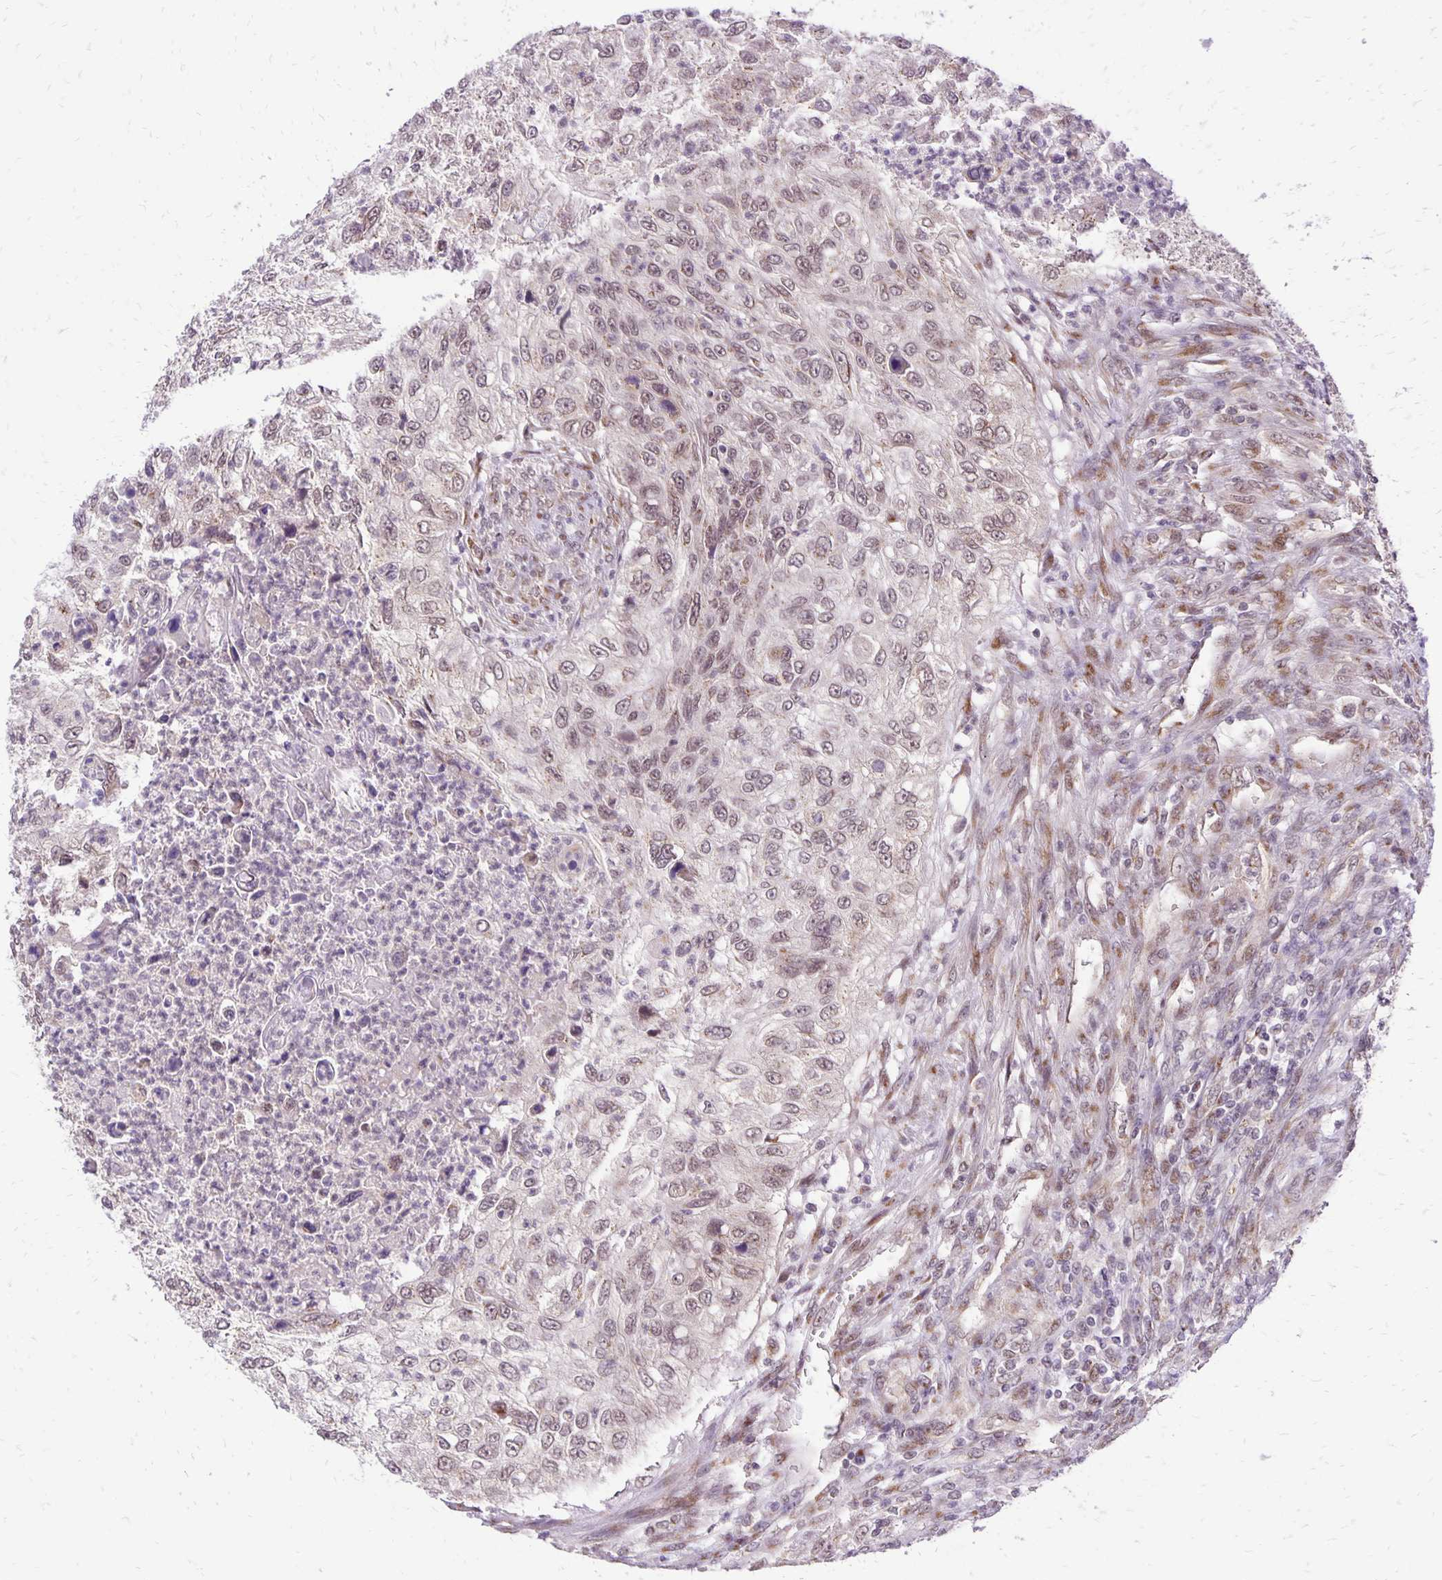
{"staining": {"intensity": "weak", "quantity": ">75%", "location": "nuclear"}, "tissue": "urothelial cancer", "cell_type": "Tumor cells", "image_type": "cancer", "snomed": [{"axis": "morphology", "description": "Urothelial carcinoma, High grade"}, {"axis": "topography", "description": "Urinary bladder"}], "caption": "This micrograph shows immunohistochemistry (IHC) staining of human urothelial carcinoma (high-grade), with low weak nuclear positivity in approximately >75% of tumor cells.", "gene": "GOLGA5", "patient": {"sex": "female", "age": 60}}